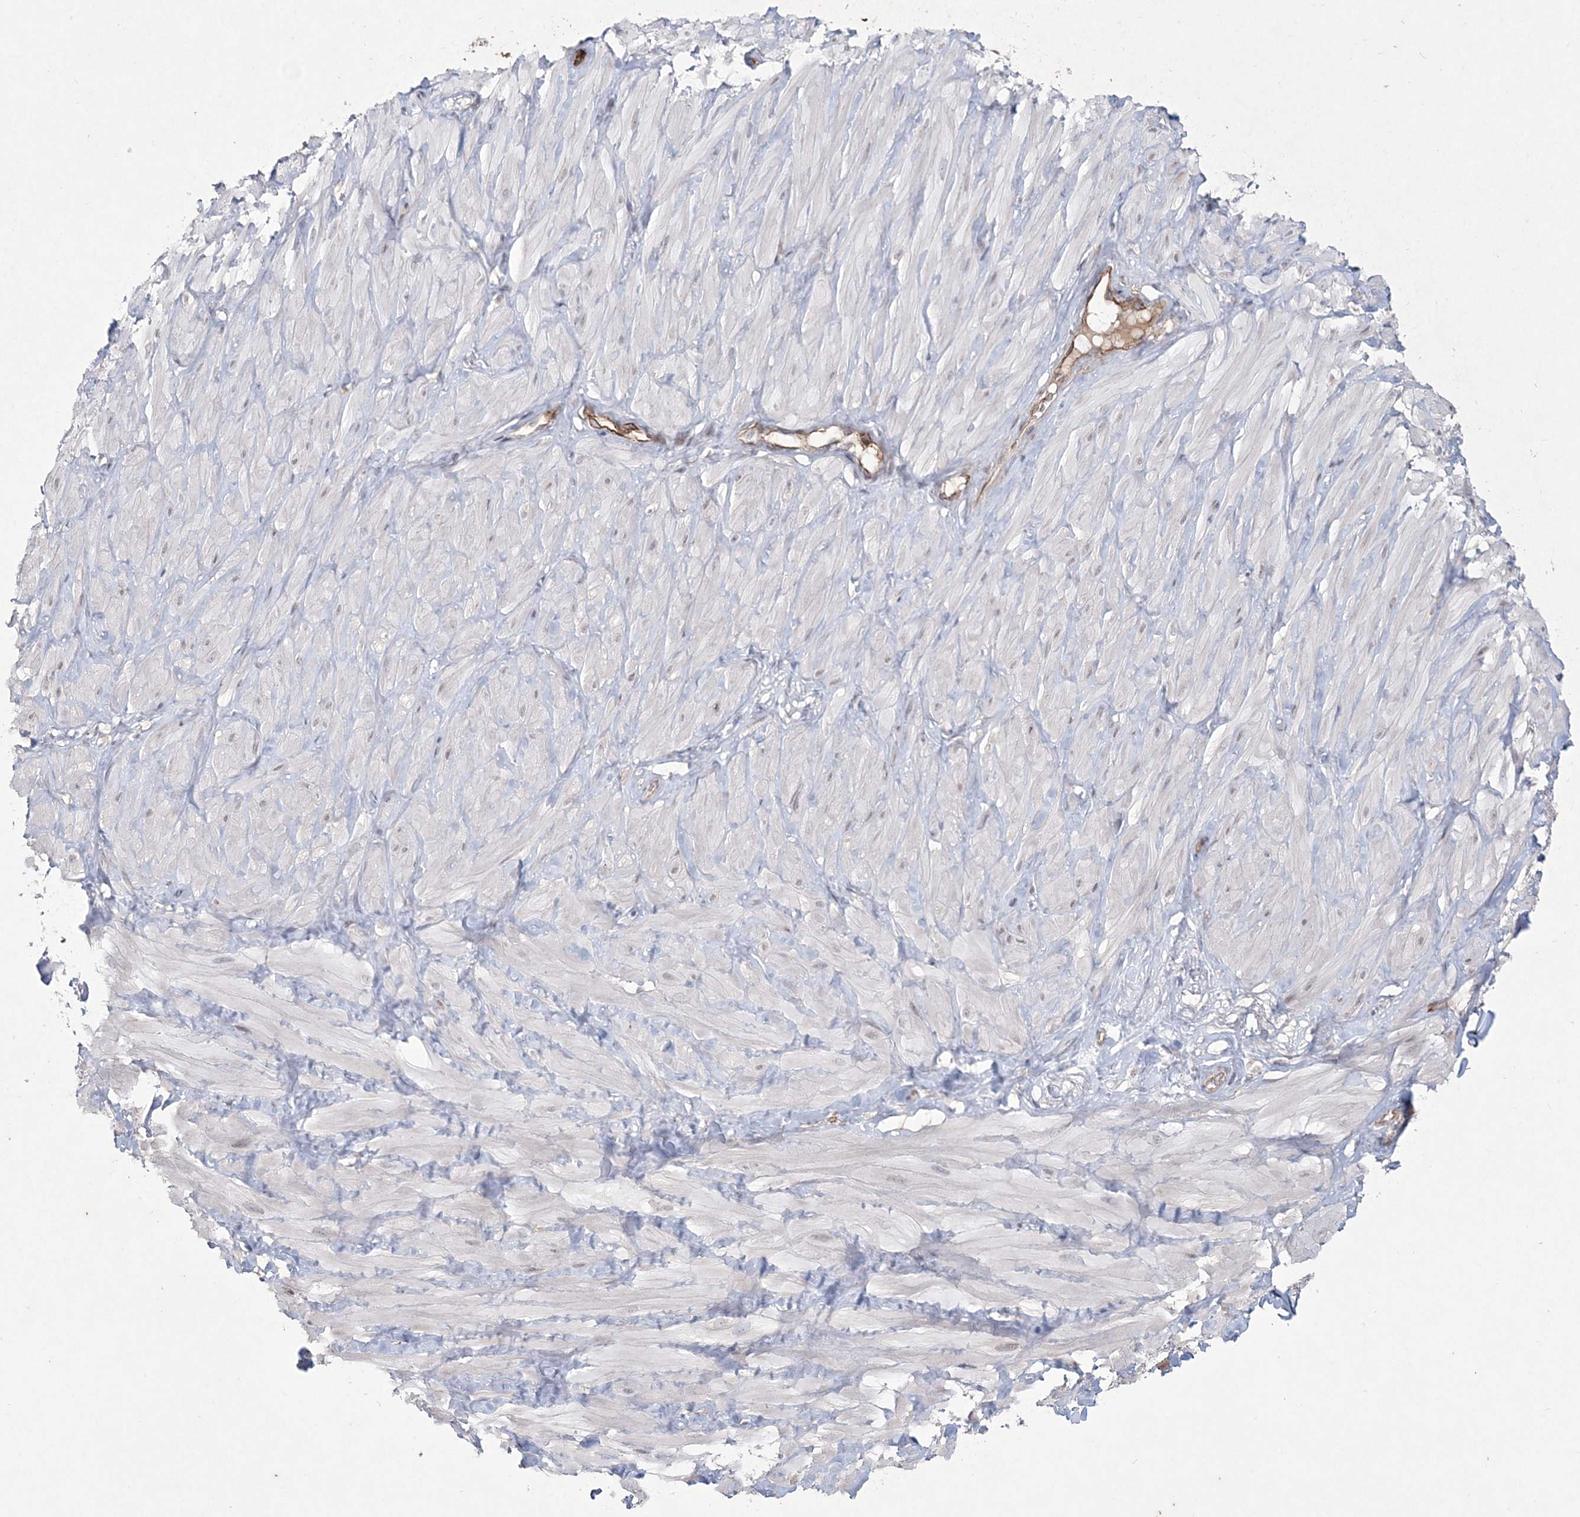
{"staining": {"intensity": "negative", "quantity": "none", "location": "none"}, "tissue": "adipose tissue", "cell_type": "Adipocytes", "image_type": "normal", "snomed": [{"axis": "morphology", "description": "Normal tissue, NOS"}, {"axis": "topography", "description": "Adipose tissue"}, {"axis": "topography", "description": "Vascular tissue"}, {"axis": "topography", "description": "Peripheral nerve tissue"}], "caption": "Histopathology image shows no significant protein positivity in adipocytes of normal adipose tissue.", "gene": "DPCD", "patient": {"sex": "male", "age": 25}}